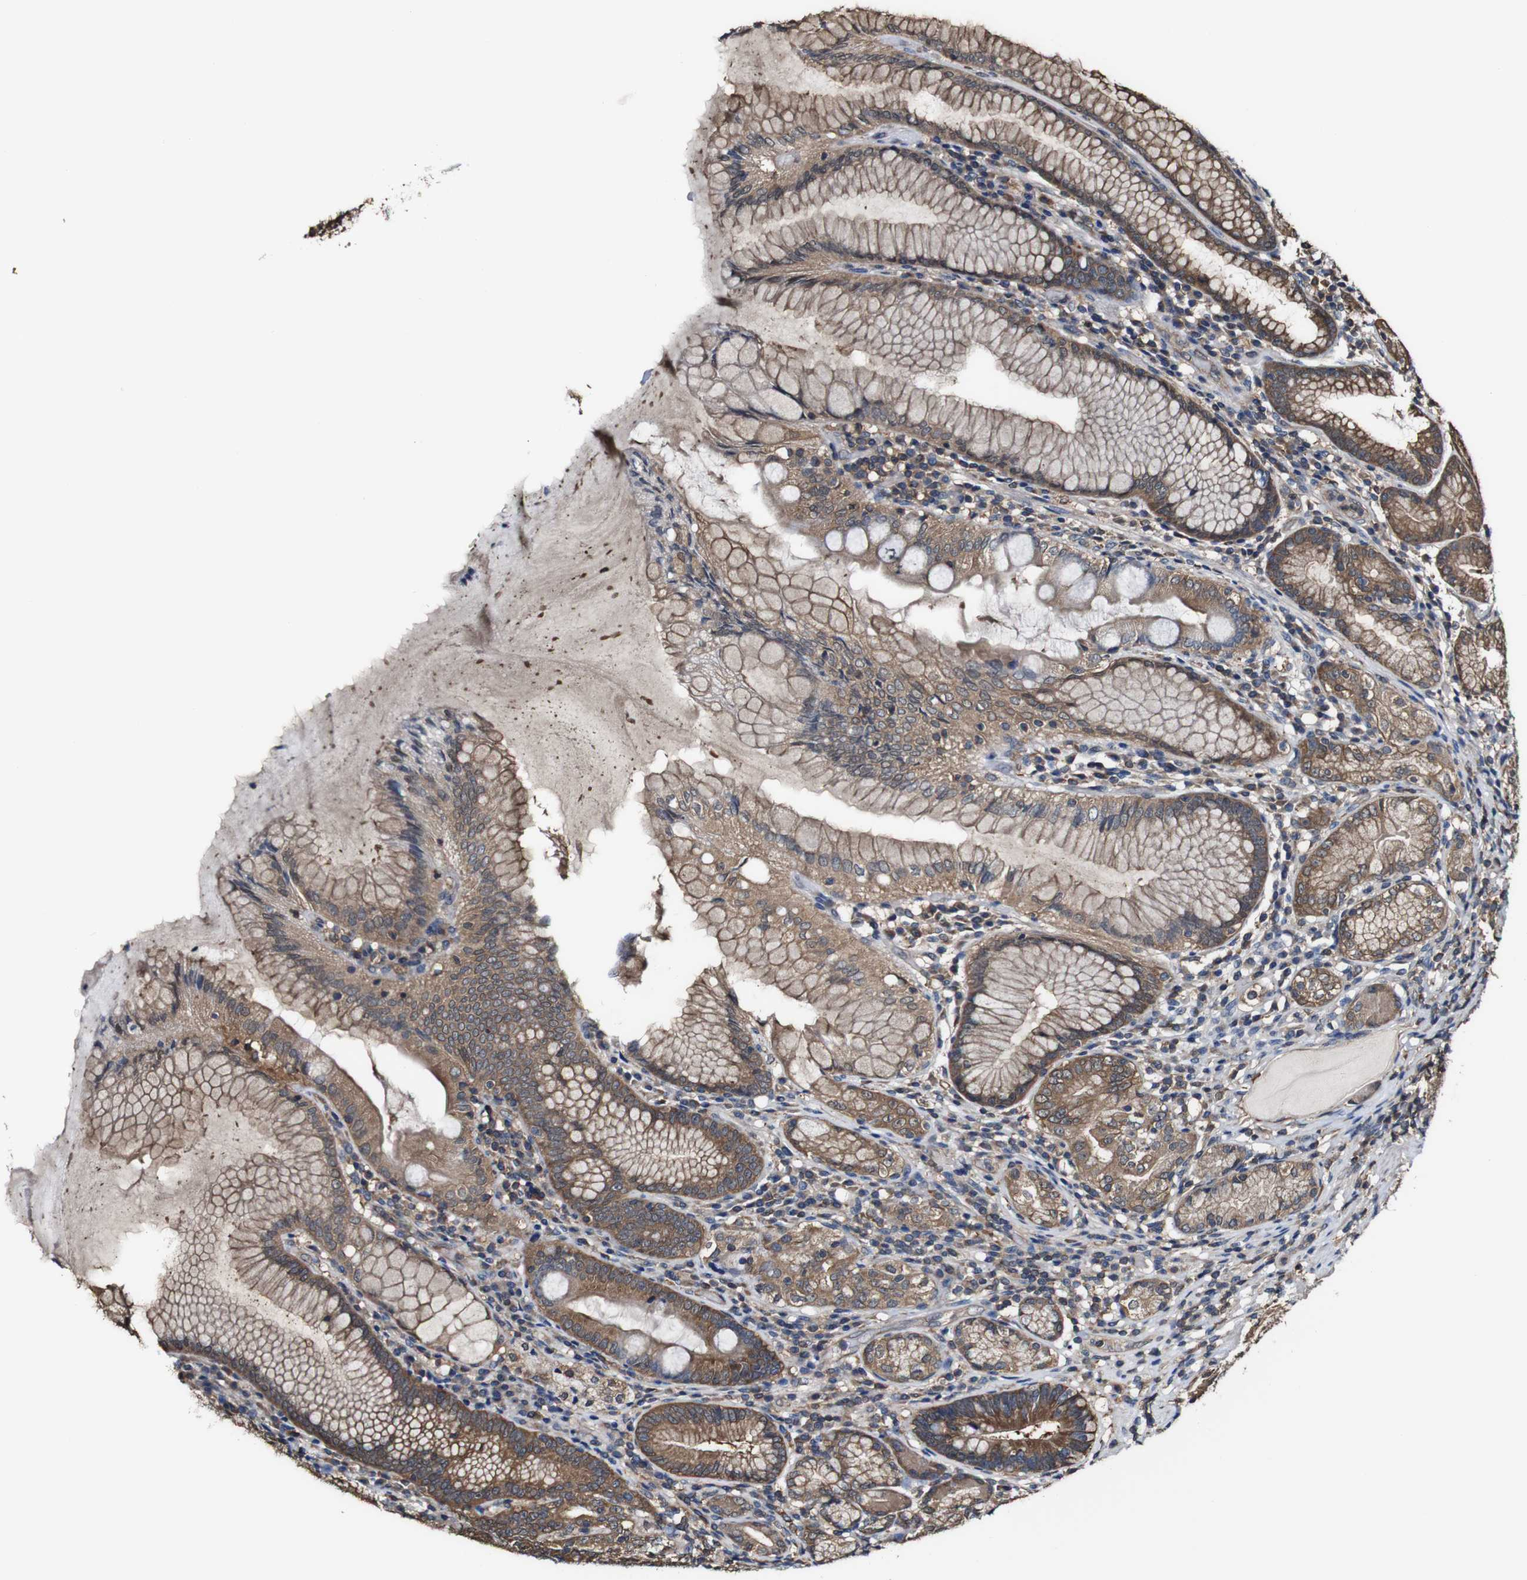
{"staining": {"intensity": "moderate", "quantity": ">75%", "location": "cytoplasmic/membranous"}, "tissue": "stomach", "cell_type": "Glandular cells", "image_type": "normal", "snomed": [{"axis": "morphology", "description": "Normal tissue, NOS"}, {"axis": "topography", "description": "Stomach, lower"}], "caption": "IHC staining of unremarkable stomach, which shows medium levels of moderate cytoplasmic/membranous expression in approximately >75% of glandular cells indicating moderate cytoplasmic/membranous protein staining. The staining was performed using DAB (3,3'-diaminobenzidine) (brown) for protein detection and nuclei were counterstained in hematoxylin (blue).", "gene": "PTPRR", "patient": {"sex": "female", "age": 76}}